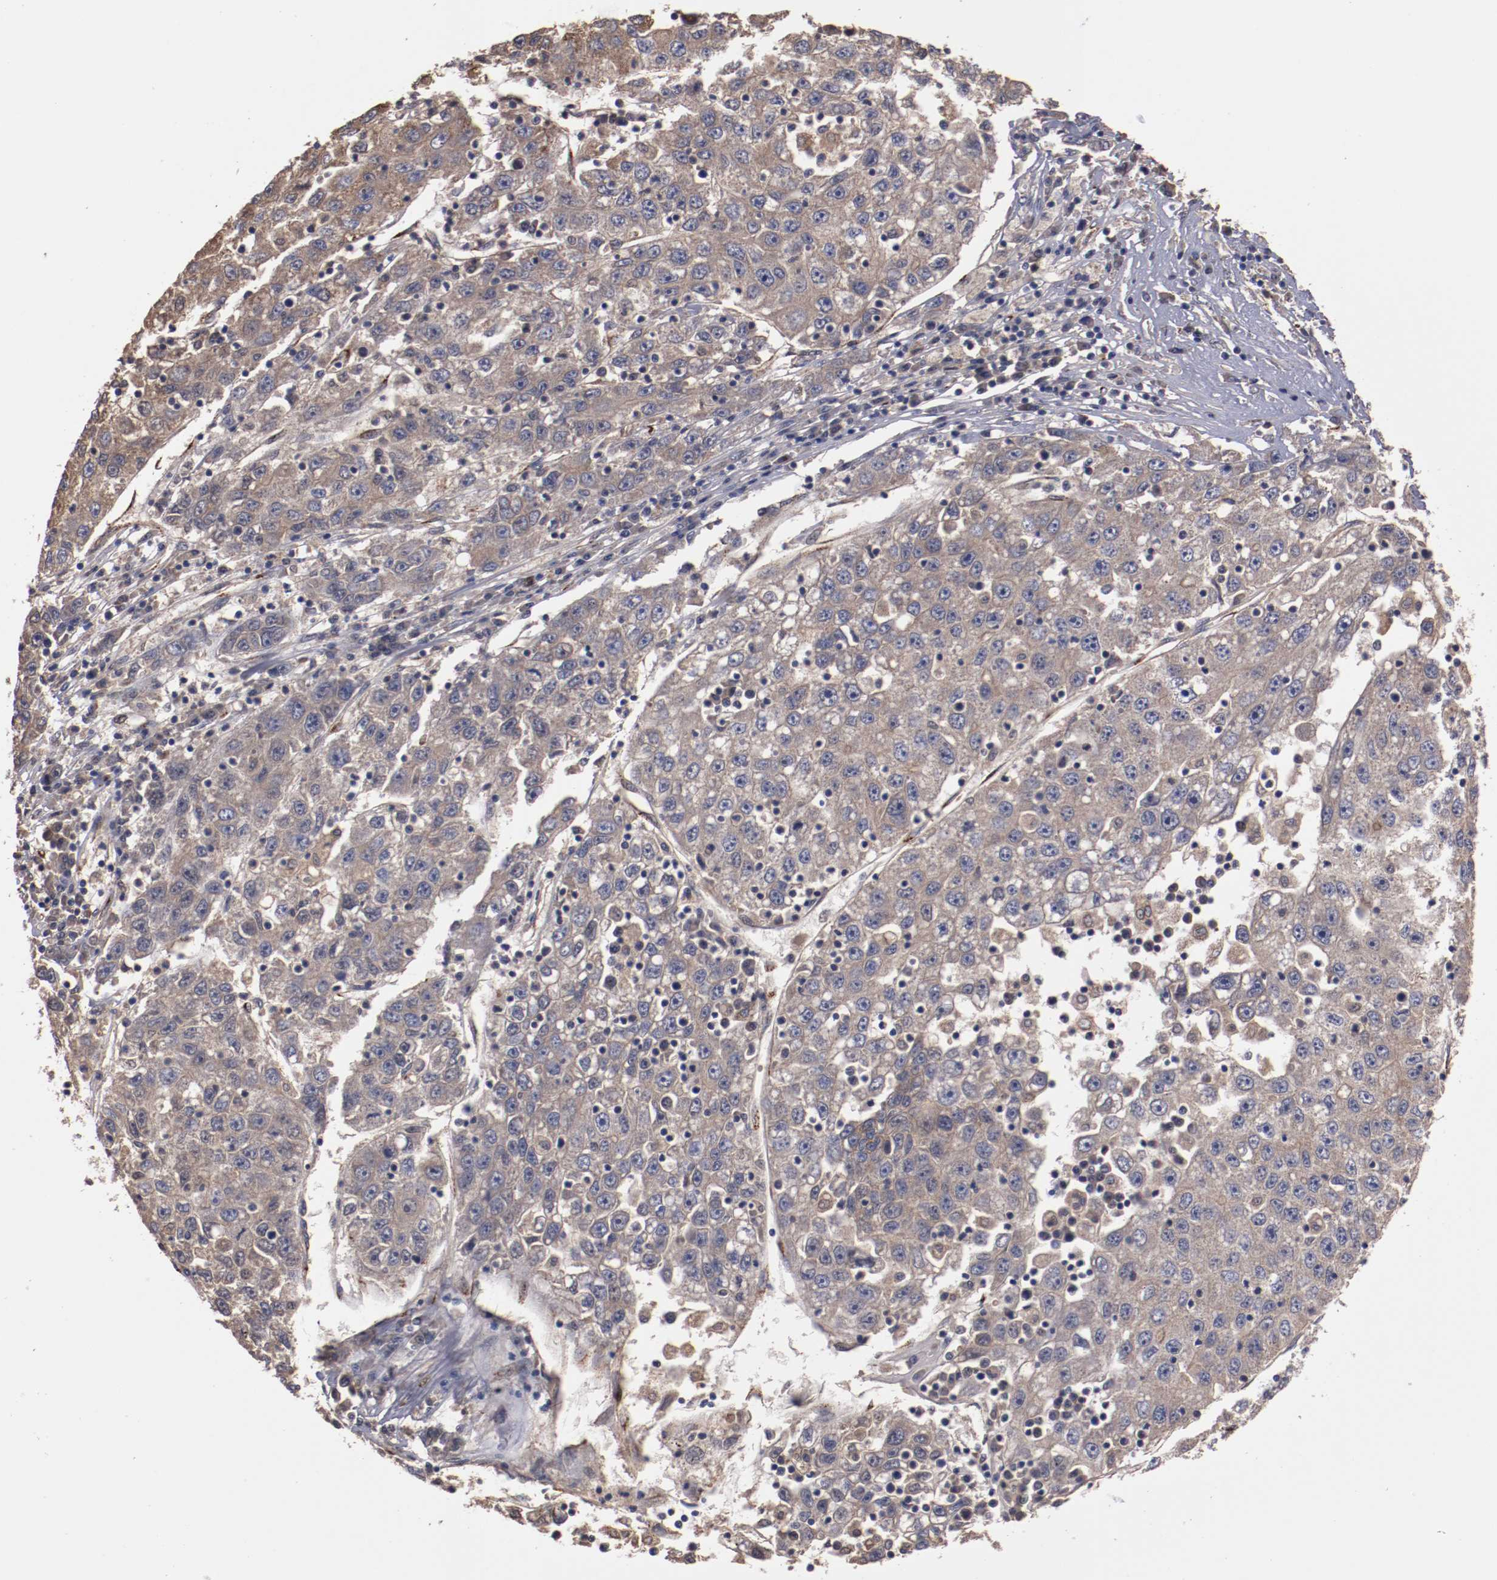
{"staining": {"intensity": "moderate", "quantity": ">75%", "location": "cytoplasmic/membranous"}, "tissue": "liver cancer", "cell_type": "Tumor cells", "image_type": "cancer", "snomed": [{"axis": "morphology", "description": "Carcinoma, Hepatocellular, NOS"}, {"axis": "topography", "description": "Liver"}], "caption": "High-power microscopy captured an immunohistochemistry photomicrograph of hepatocellular carcinoma (liver), revealing moderate cytoplasmic/membranous staining in approximately >75% of tumor cells.", "gene": "DIPK2B", "patient": {"sex": "male", "age": 49}}